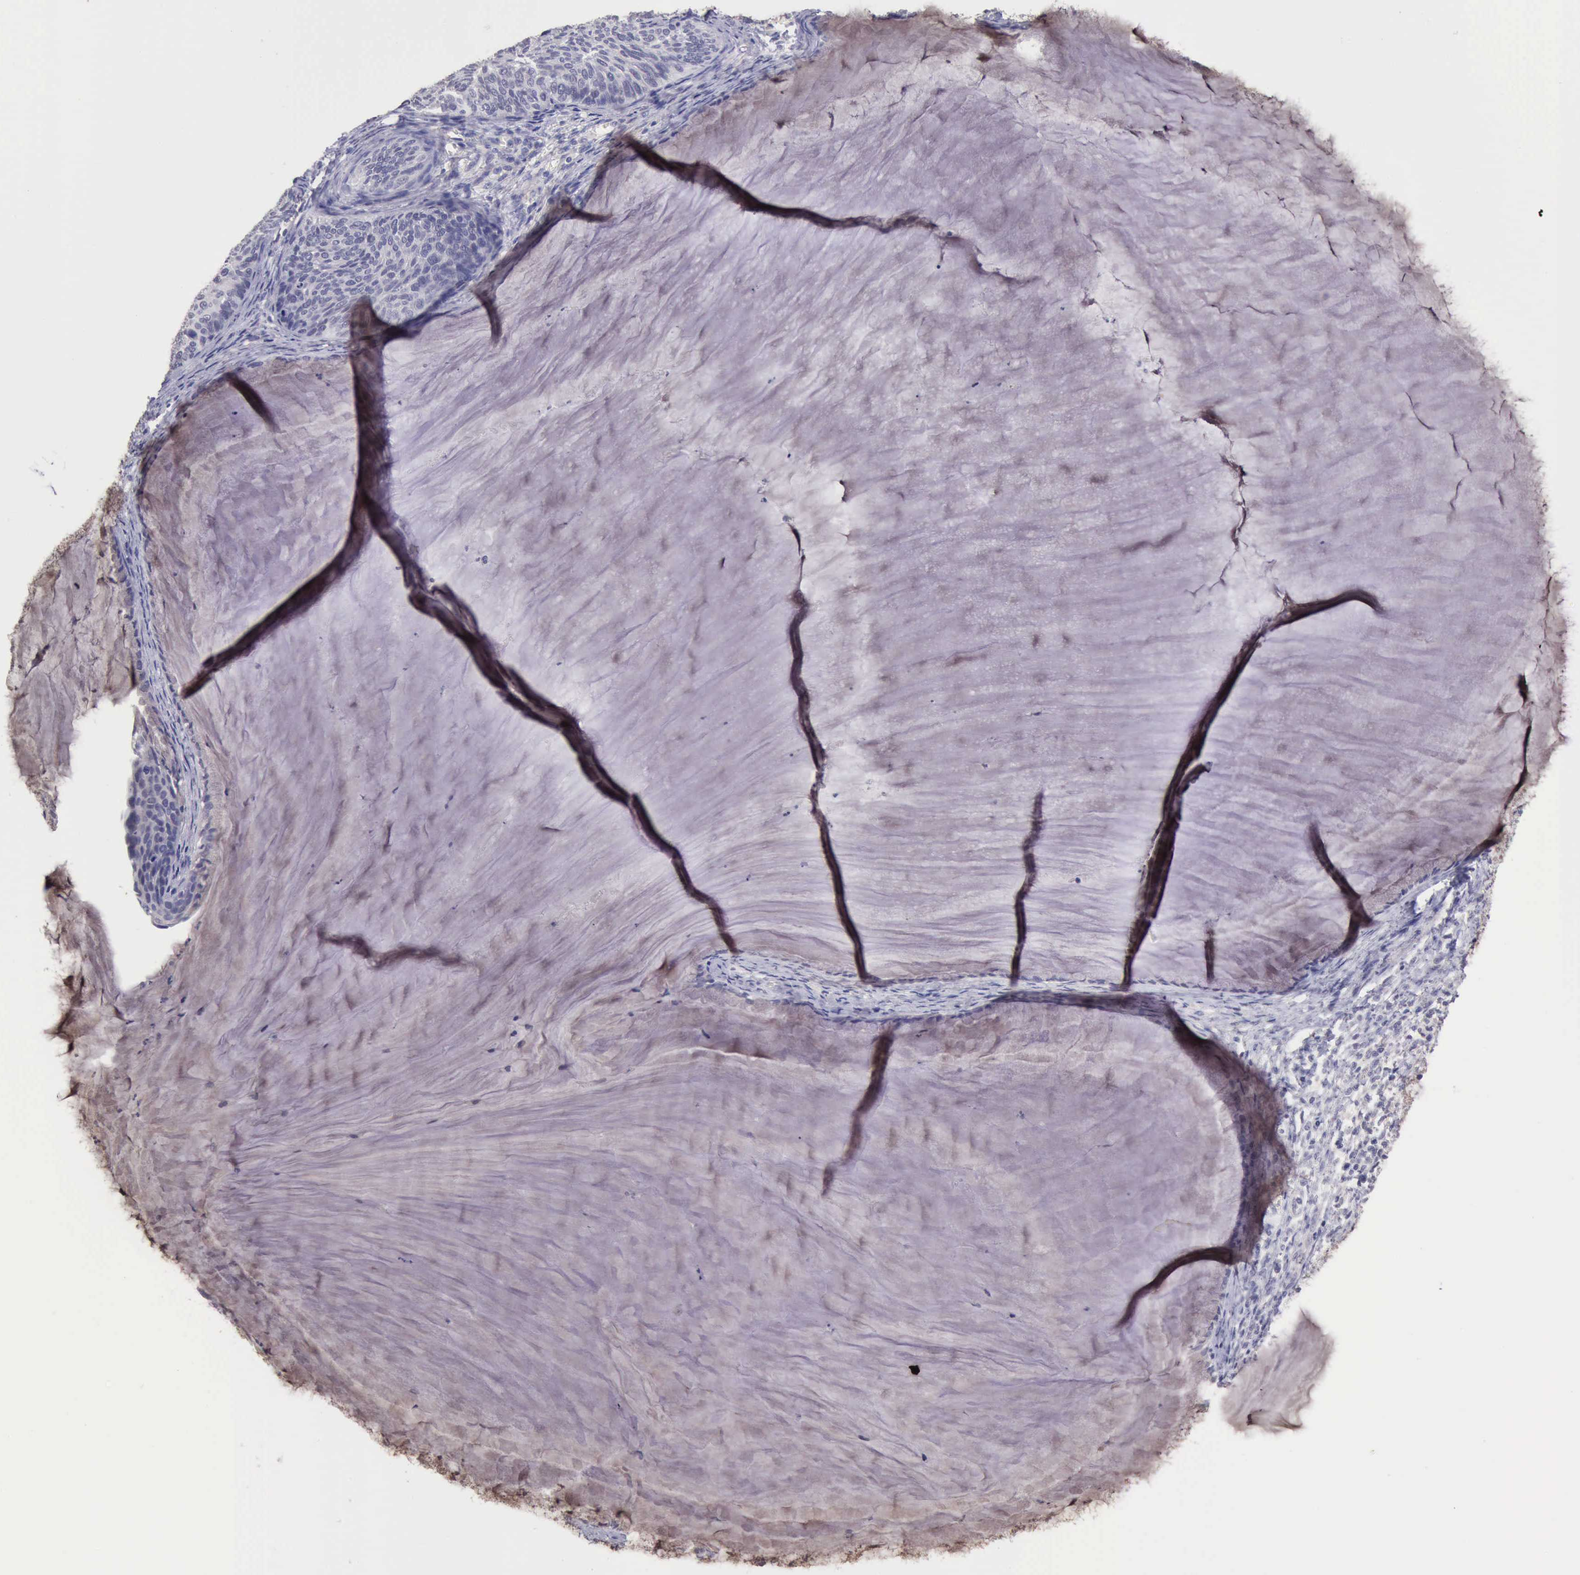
{"staining": {"intensity": "negative", "quantity": "none", "location": "none"}, "tissue": "cervical cancer", "cell_type": "Tumor cells", "image_type": "cancer", "snomed": [{"axis": "morphology", "description": "Squamous cell carcinoma, NOS"}, {"axis": "topography", "description": "Cervix"}], "caption": "A photomicrograph of human cervical squamous cell carcinoma is negative for staining in tumor cells.", "gene": "KCND1", "patient": {"sex": "female", "age": 36}}